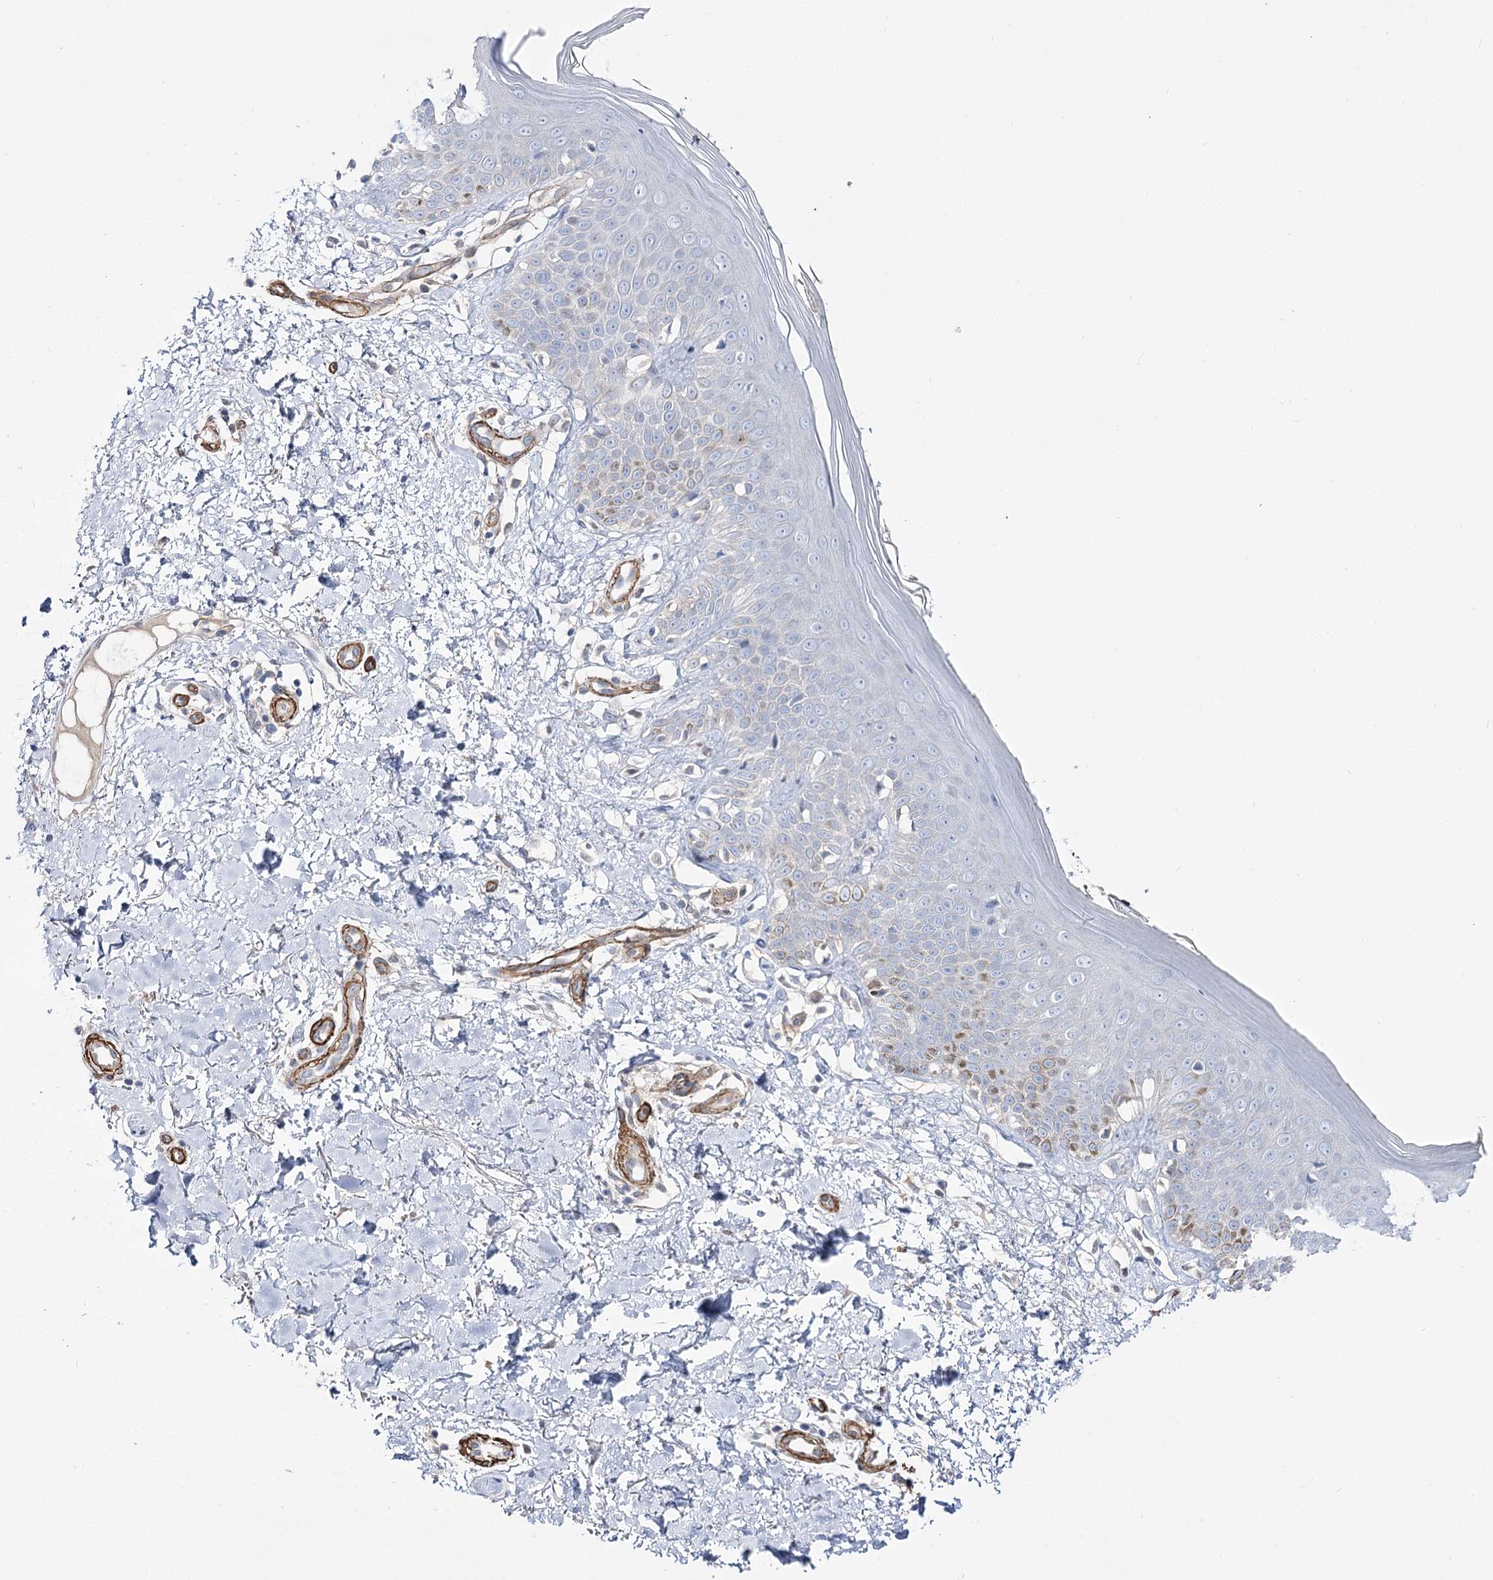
{"staining": {"intensity": "negative", "quantity": "none", "location": "none"}, "tissue": "skin", "cell_type": "Fibroblasts", "image_type": "normal", "snomed": [{"axis": "morphology", "description": "Normal tissue, NOS"}, {"axis": "topography", "description": "Skin"}], "caption": "High power microscopy image of an immunohistochemistry (IHC) micrograph of unremarkable skin, revealing no significant staining in fibroblasts. (Immunohistochemistry, brightfield microscopy, high magnification).", "gene": "WASHC3", "patient": {"sex": "female", "age": 64}}